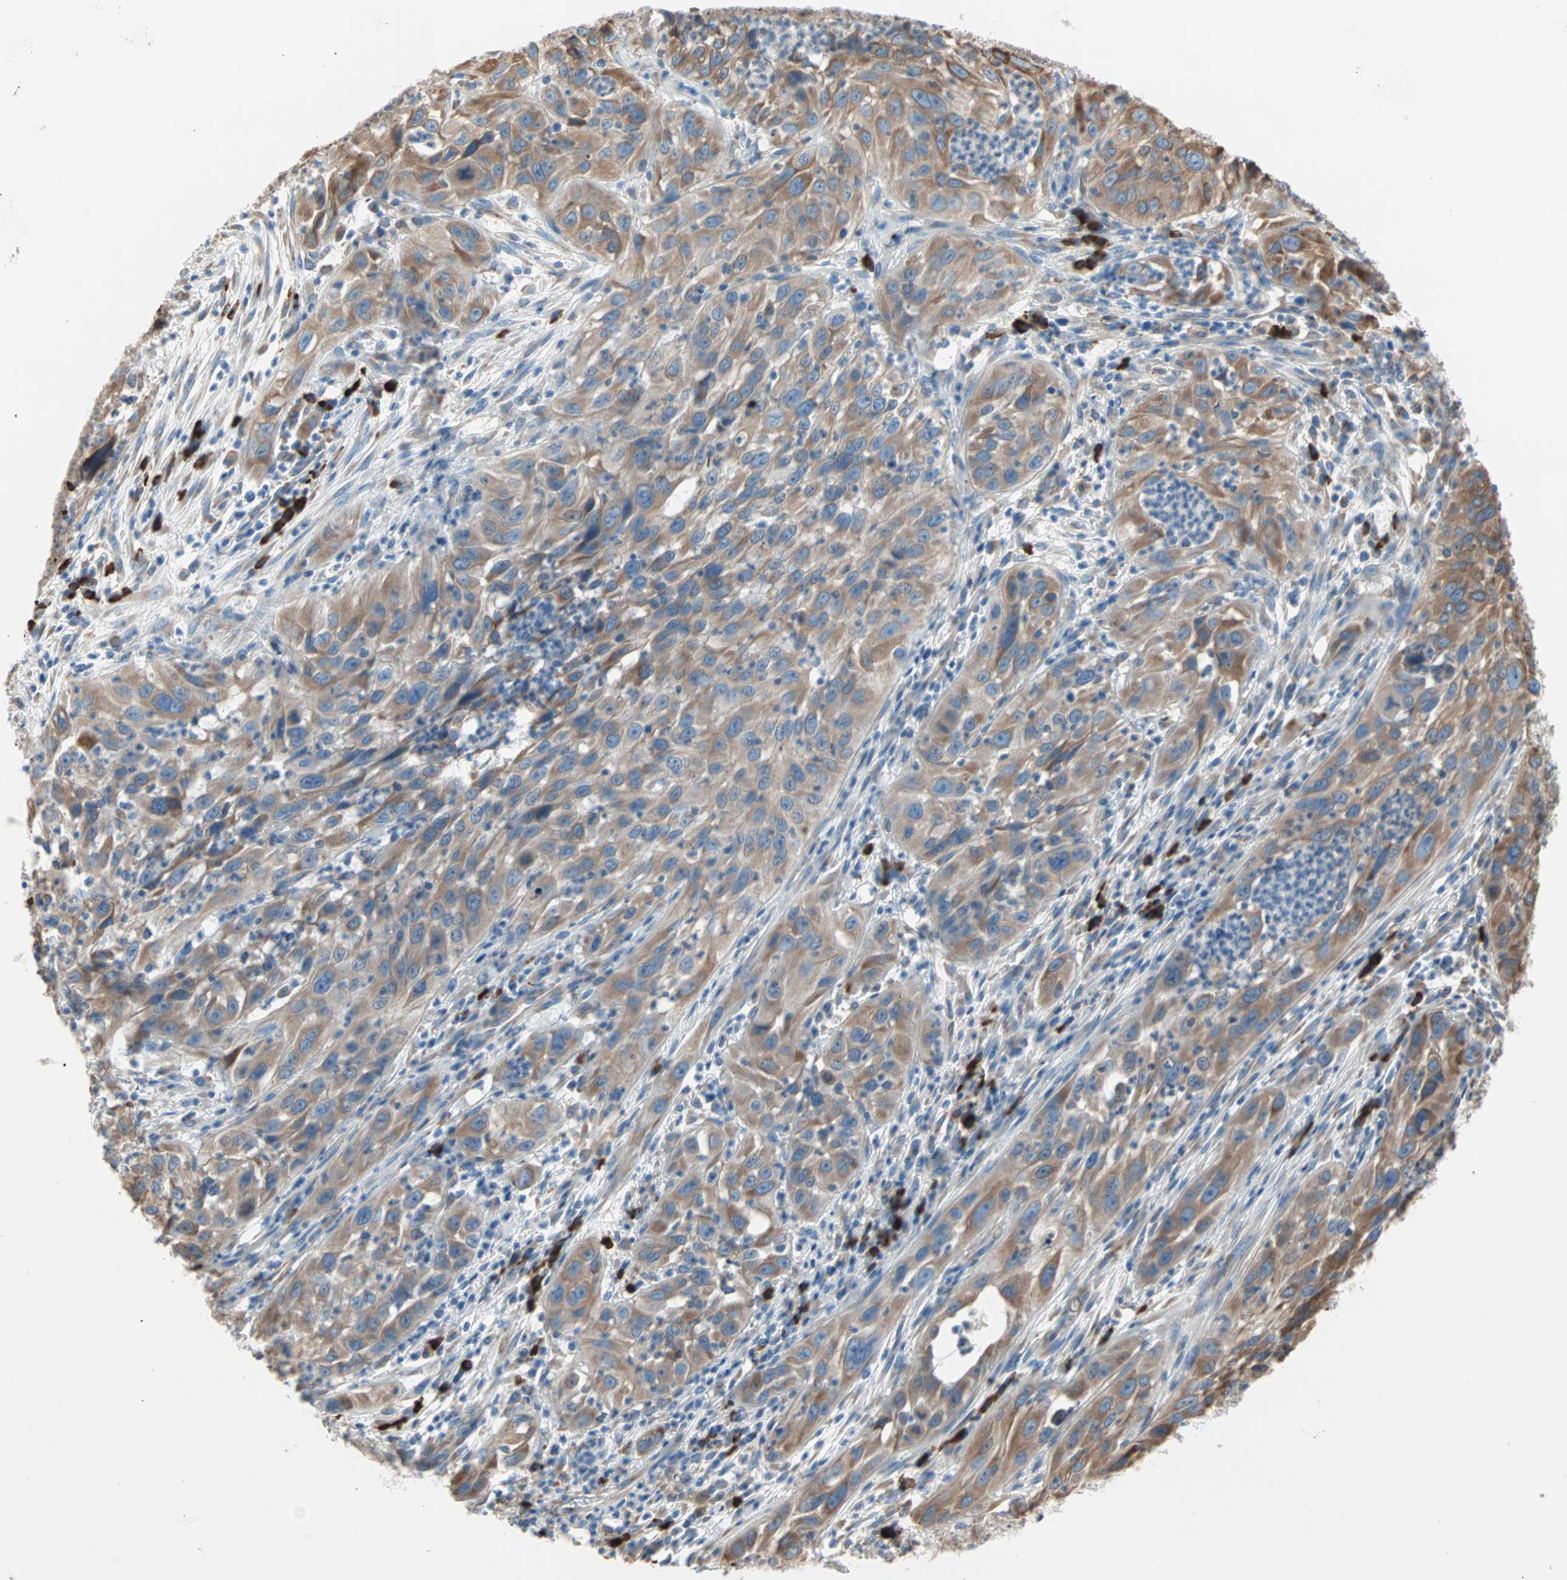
{"staining": {"intensity": "moderate", "quantity": ">75%", "location": "cytoplasmic/membranous"}, "tissue": "cervical cancer", "cell_type": "Tumor cells", "image_type": "cancer", "snomed": [{"axis": "morphology", "description": "Squamous cell carcinoma, NOS"}, {"axis": "topography", "description": "Cervix"}], "caption": "A medium amount of moderate cytoplasmic/membranous staining is present in about >75% of tumor cells in cervical cancer tissue.", "gene": "PLCXD1", "patient": {"sex": "female", "age": 32}}